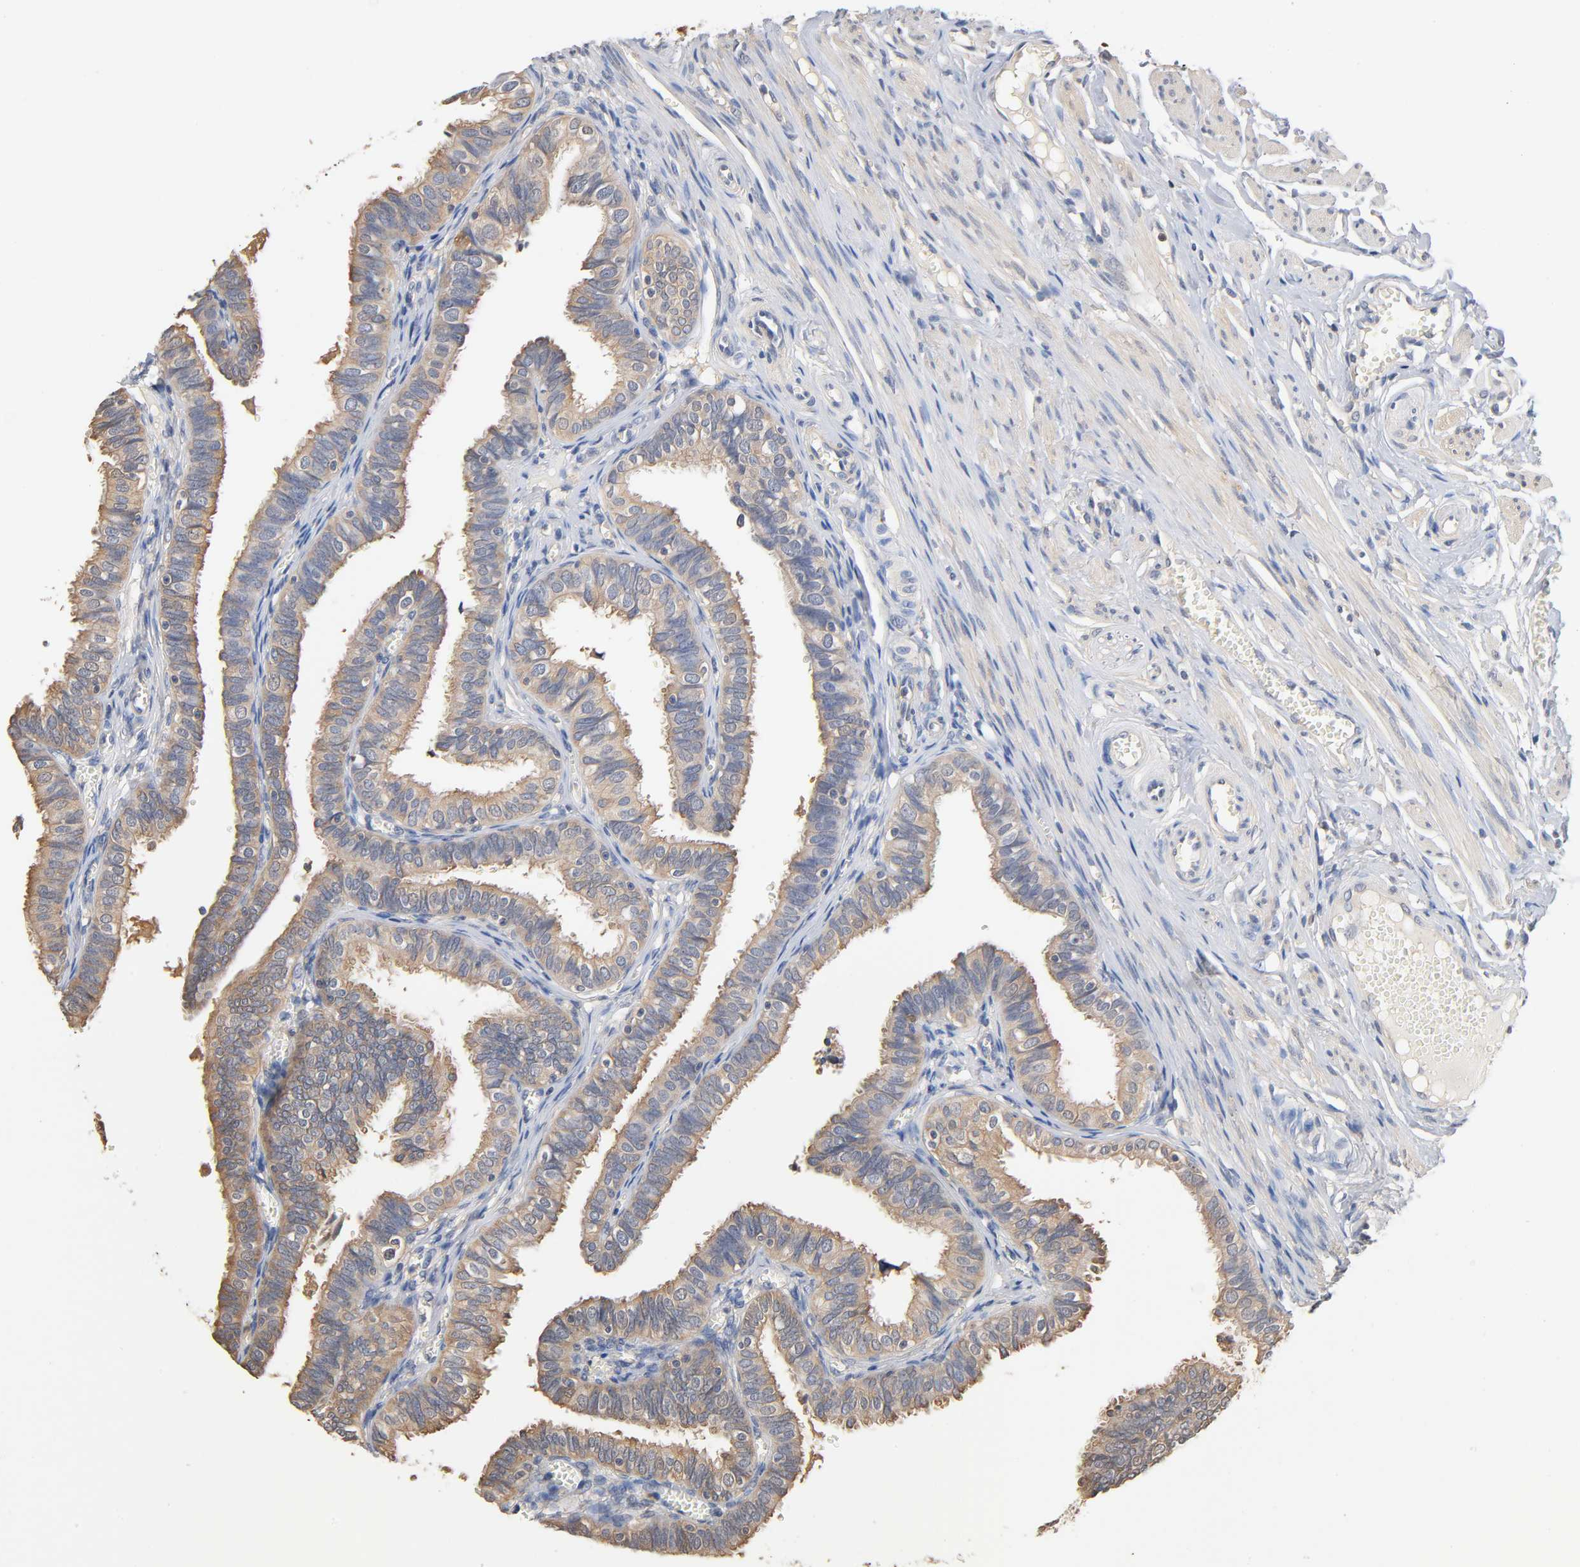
{"staining": {"intensity": "moderate", "quantity": ">75%", "location": "cytoplasmic/membranous"}, "tissue": "fallopian tube", "cell_type": "Glandular cells", "image_type": "normal", "snomed": [{"axis": "morphology", "description": "Normal tissue, NOS"}, {"axis": "topography", "description": "Fallopian tube"}], "caption": "Brown immunohistochemical staining in unremarkable fallopian tube shows moderate cytoplasmic/membranous staining in about >75% of glandular cells.", "gene": "ALDOA", "patient": {"sex": "female", "age": 46}}